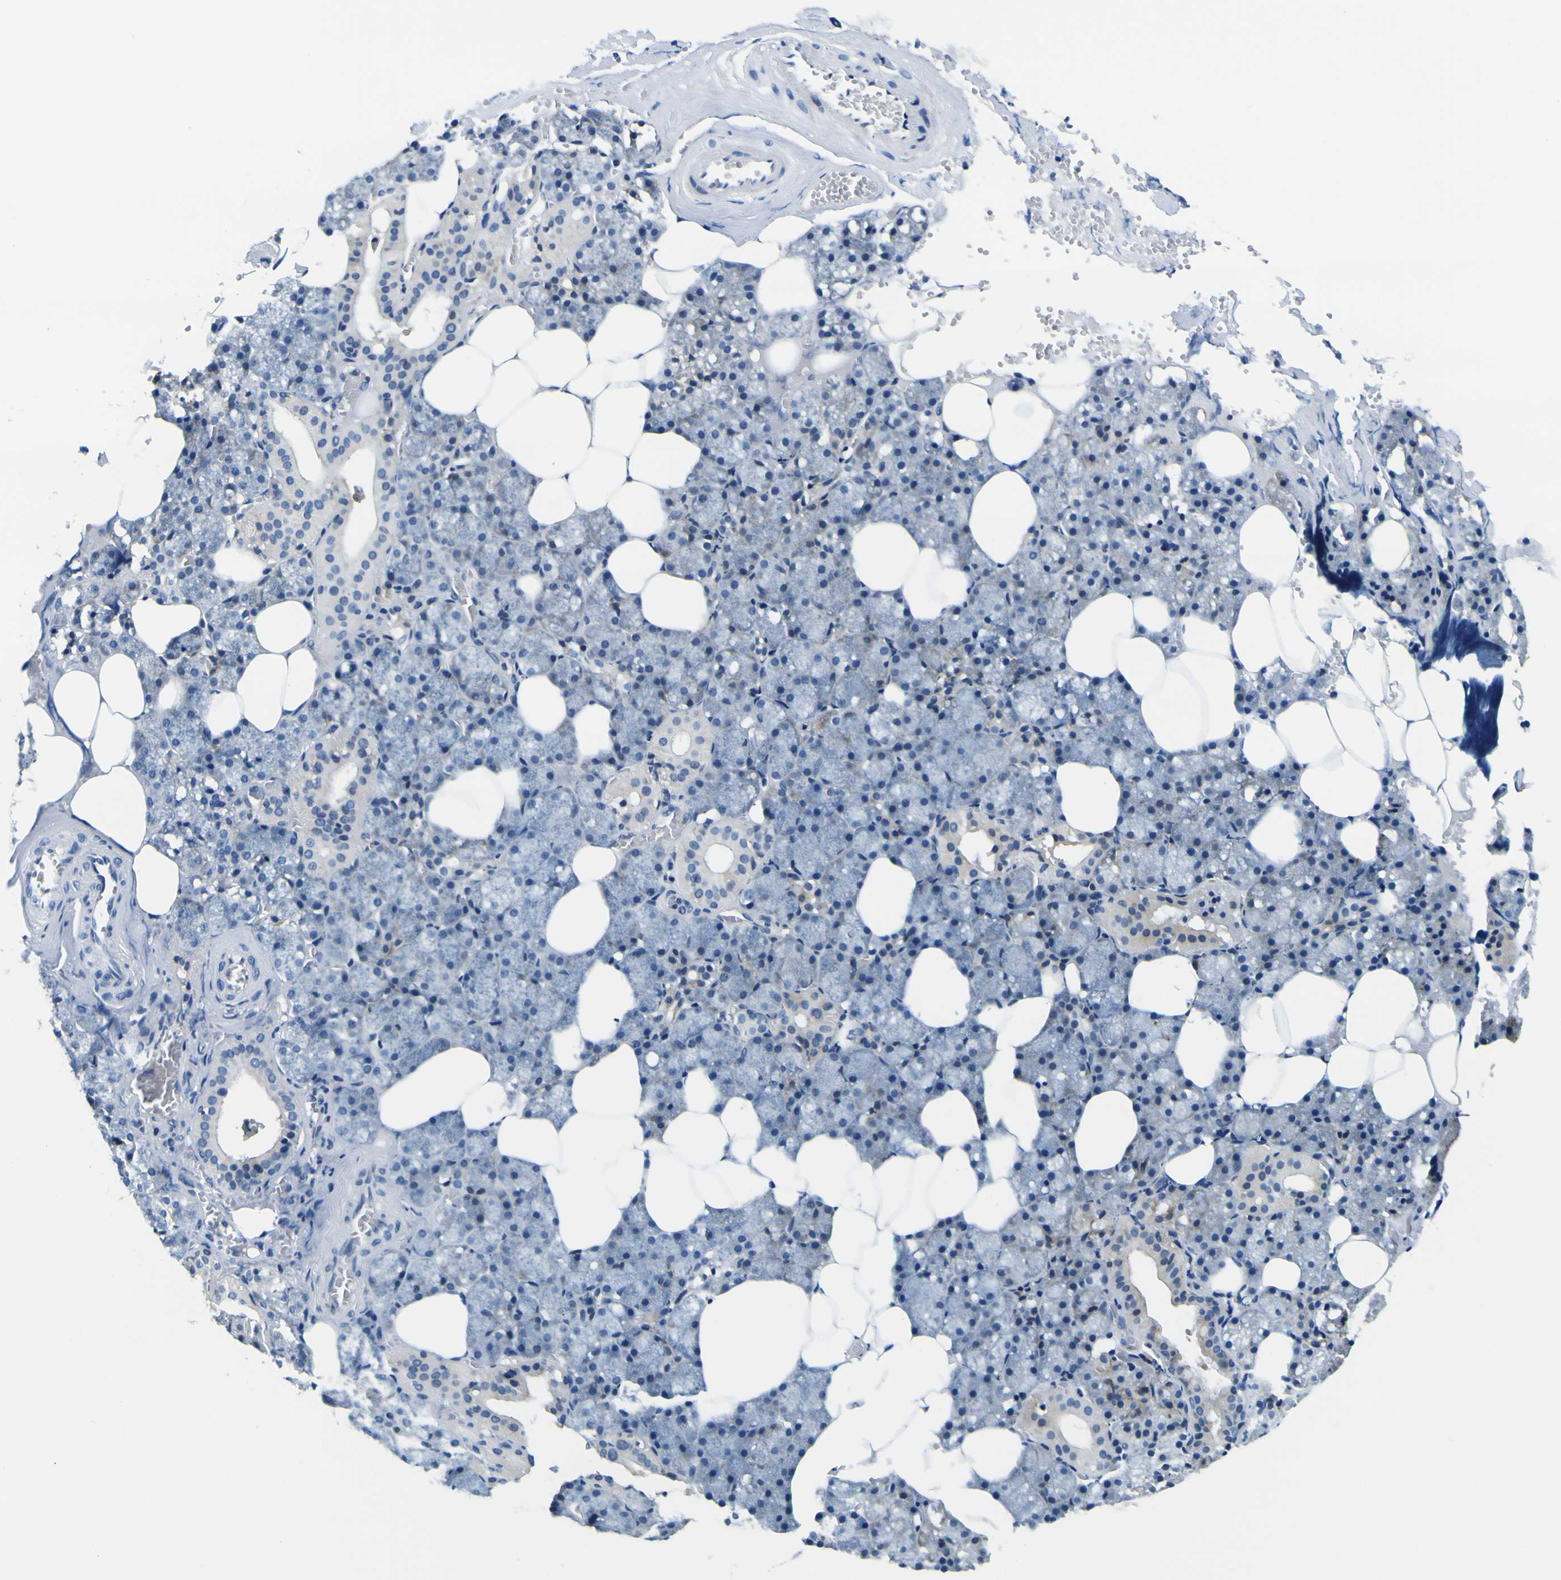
{"staining": {"intensity": "weak", "quantity": "<25%", "location": "cytoplasmic/membranous"}, "tissue": "salivary gland", "cell_type": "Glandular cells", "image_type": "normal", "snomed": [{"axis": "morphology", "description": "Normal tissue, NOS"}, {"axis": "topography", "description": "Salivary gland"}], "caption": "Micrograph shows no protein staining in glandular cells of normal salivary gland. The staining is performed using DAB (3,3'-diaminobenzidine) brown chromogen with nuclei counter-stained in using hematoxylin.", "gene": "NLRP3", "patient": {"sex": "male", "age": 62}}